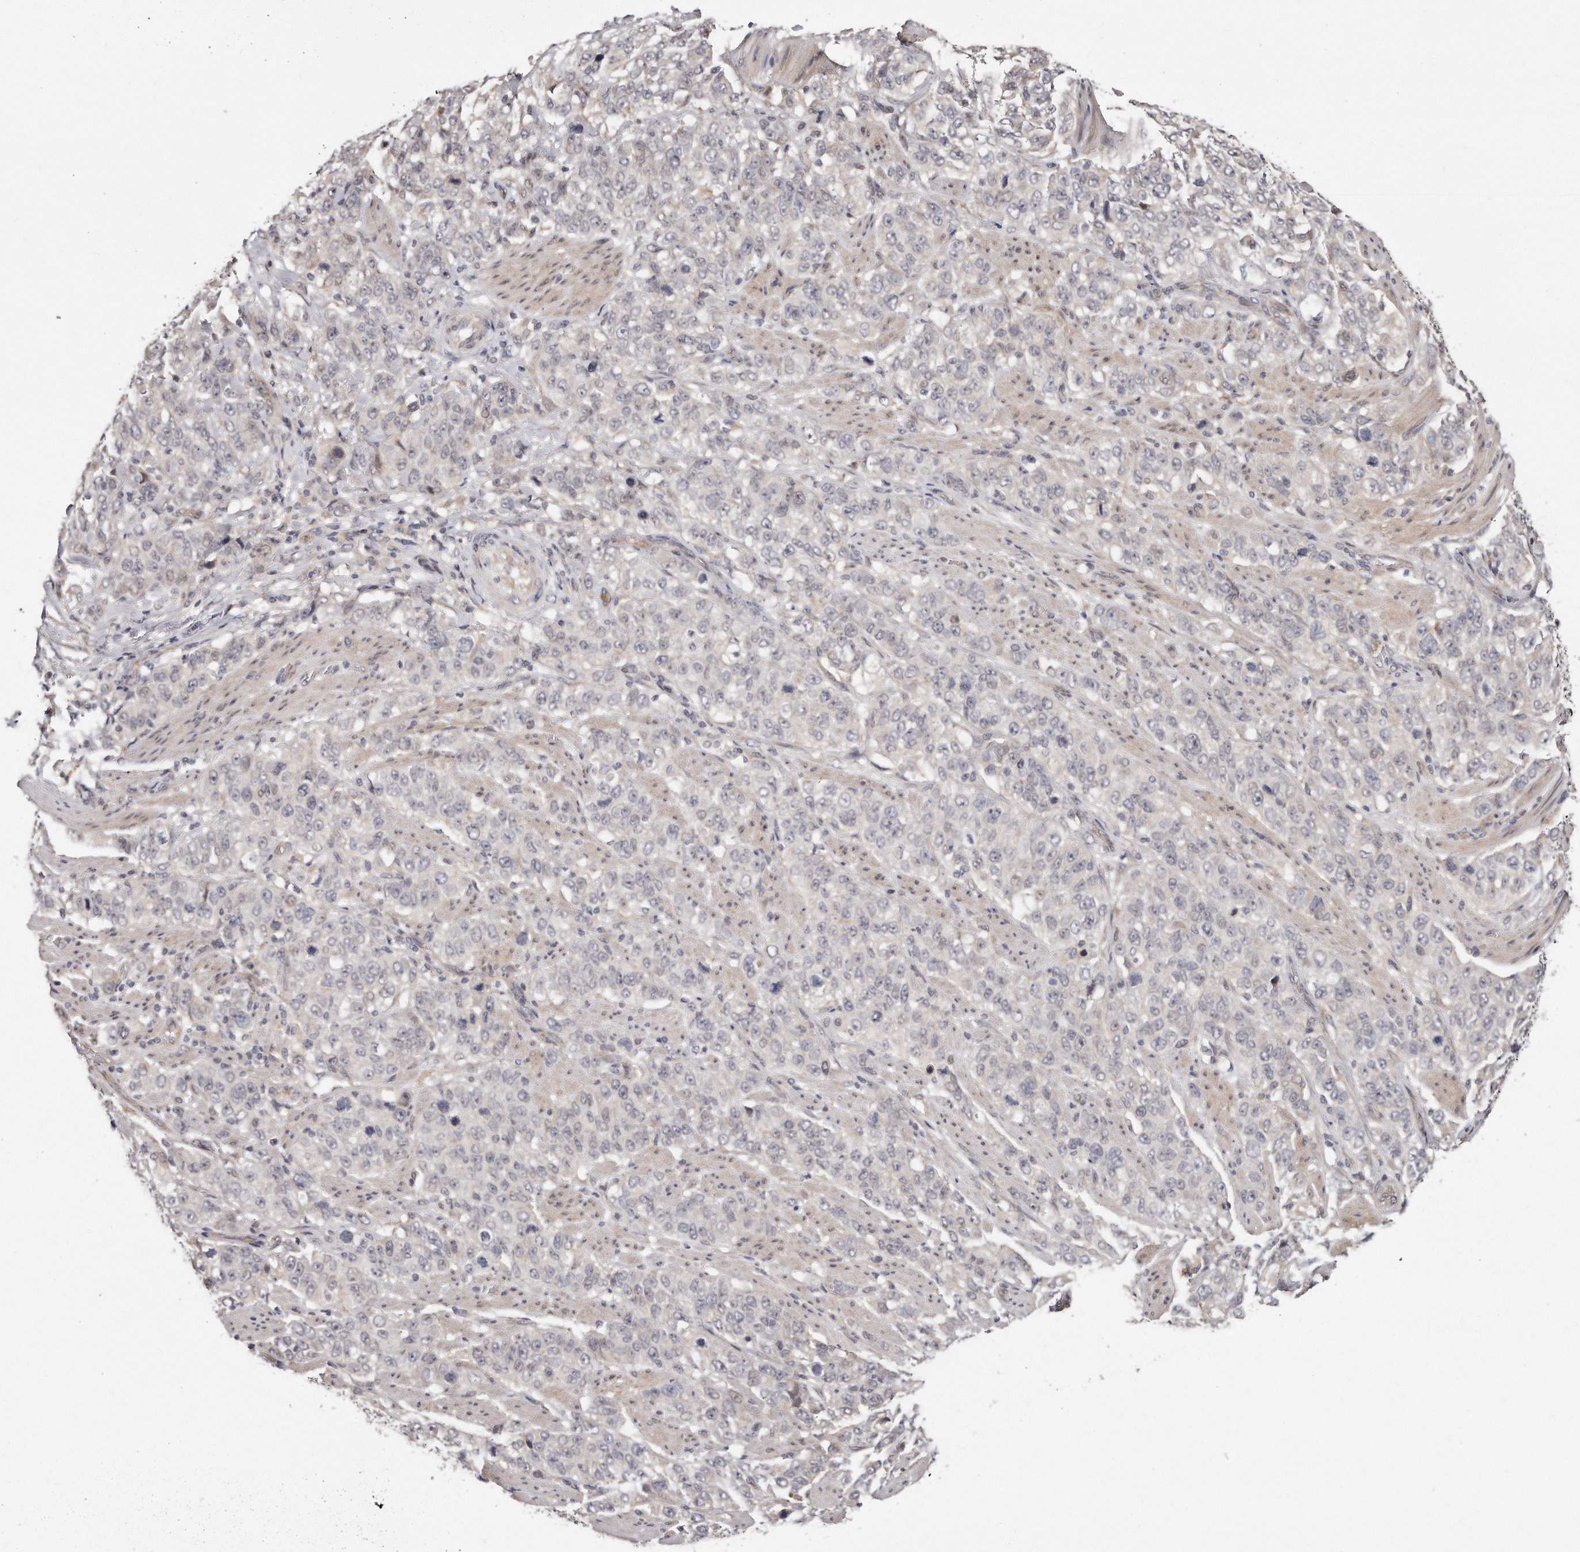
{"staining": {"intensity": "negative", "quantity": "none", "location": "none"}, "tissue": "stomach cancer", "cell_type": "Tumor cells", "image_type": "cancer", "snomed": [{"axis": "morphology", "description": "Adenocarcinoma, NOS"}, {"axis": "topography", "description": "Stomach"}], "caption": "IHC image of neoplastic tissue: human stomach cancer stained with DAB (3,3'-diaminobenzidine) demonstrates no significant protein staining in tumor cells.", "gene": "CASZ1", "patient": {"sex": "male", "age": 48}}